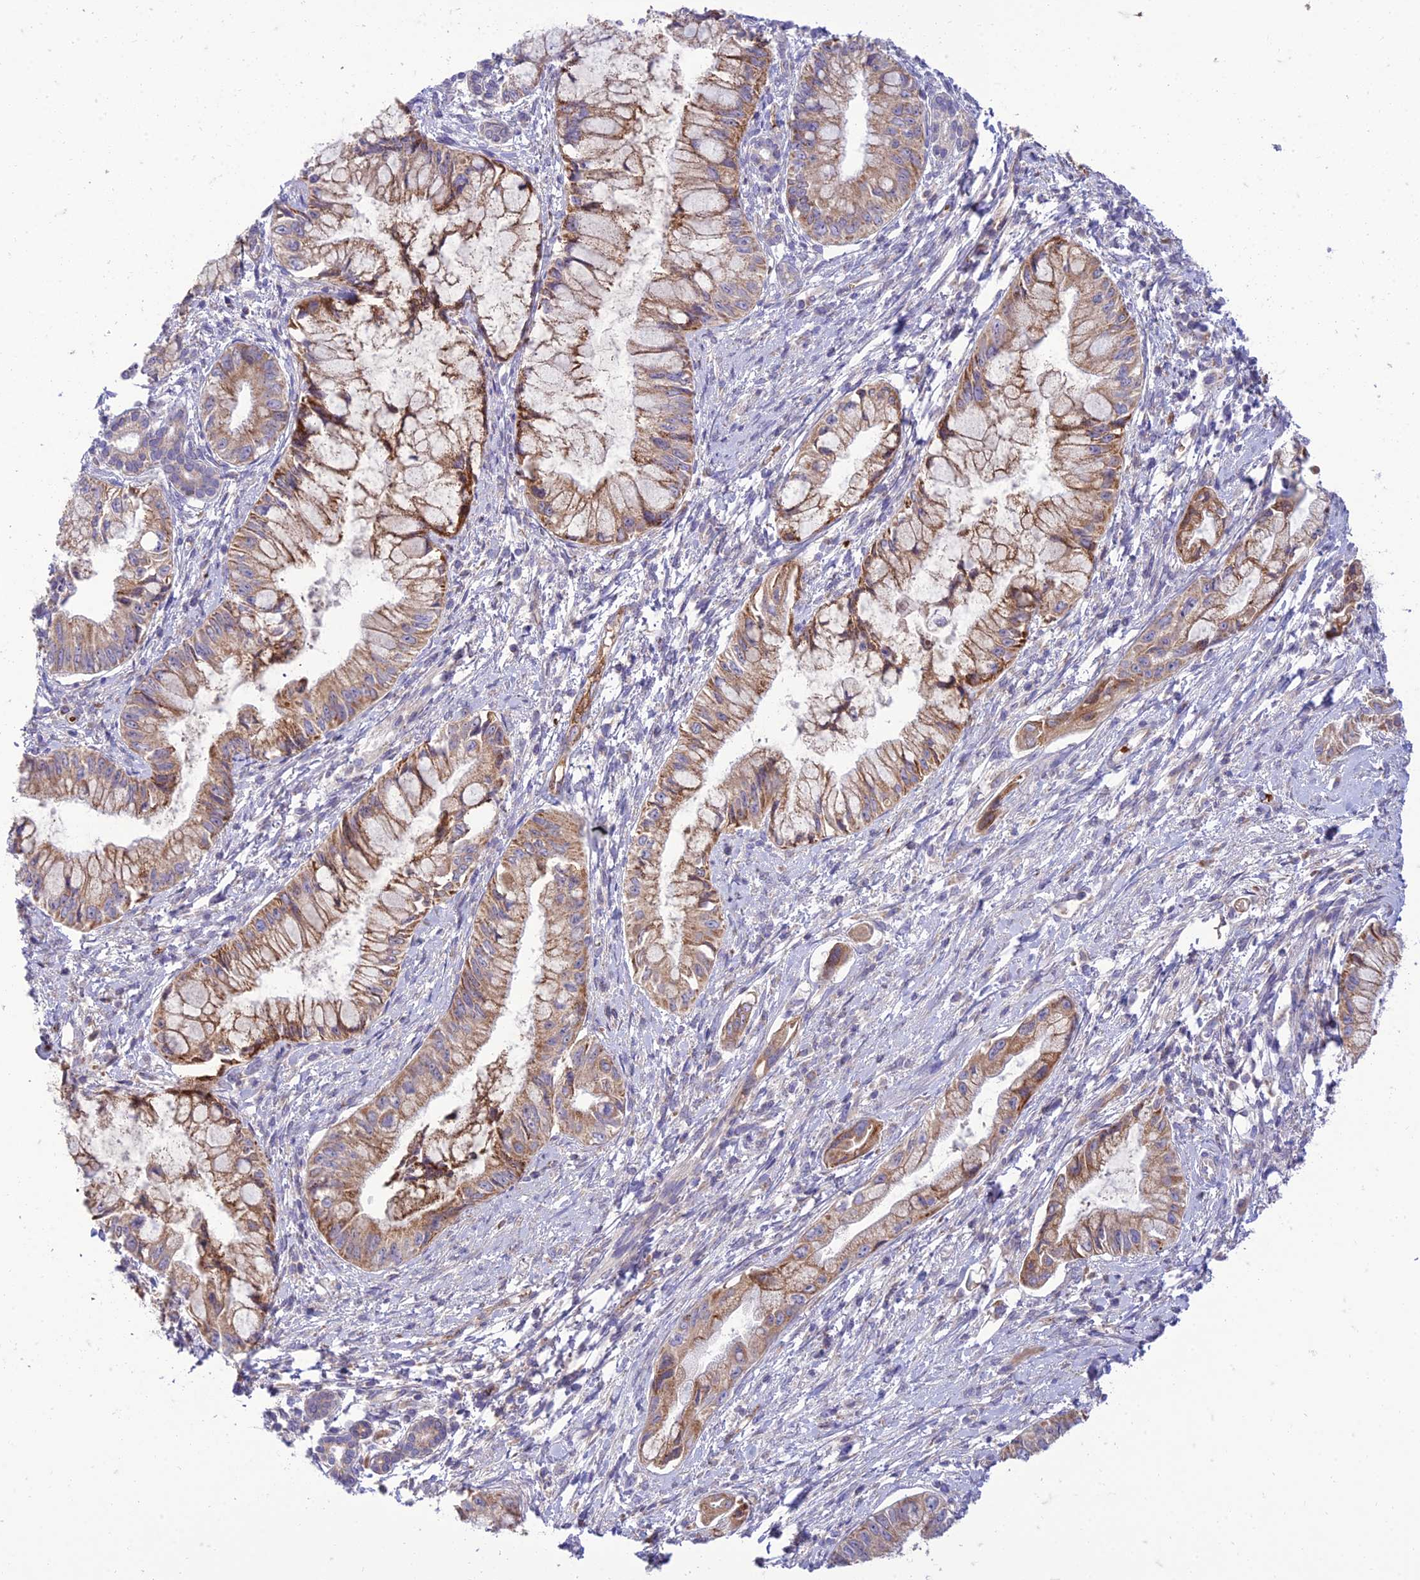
{"staining": {"intensity": "moderate", "quantity": ">75%", "location": "cytoplasmic/membranous"}, "tissue": "pancreatic cancer", "cell_type": "Tumor cells", "image_type": "cancer", "snomed": [{"axis": "morphology", "description": "Adenocarcinoma, NOS"}, {"axis": "topography", "description": "Pancreas"}], "caption": "About >75% of tumor cells in human pancreatic adenocarcinoma exhibit moderate cytoplasmic/membranous protein staining as visualized by brown immunohistochemical staining.", "gene": "SEL1L3", "patient": {"sex": "male", "age": 48}}